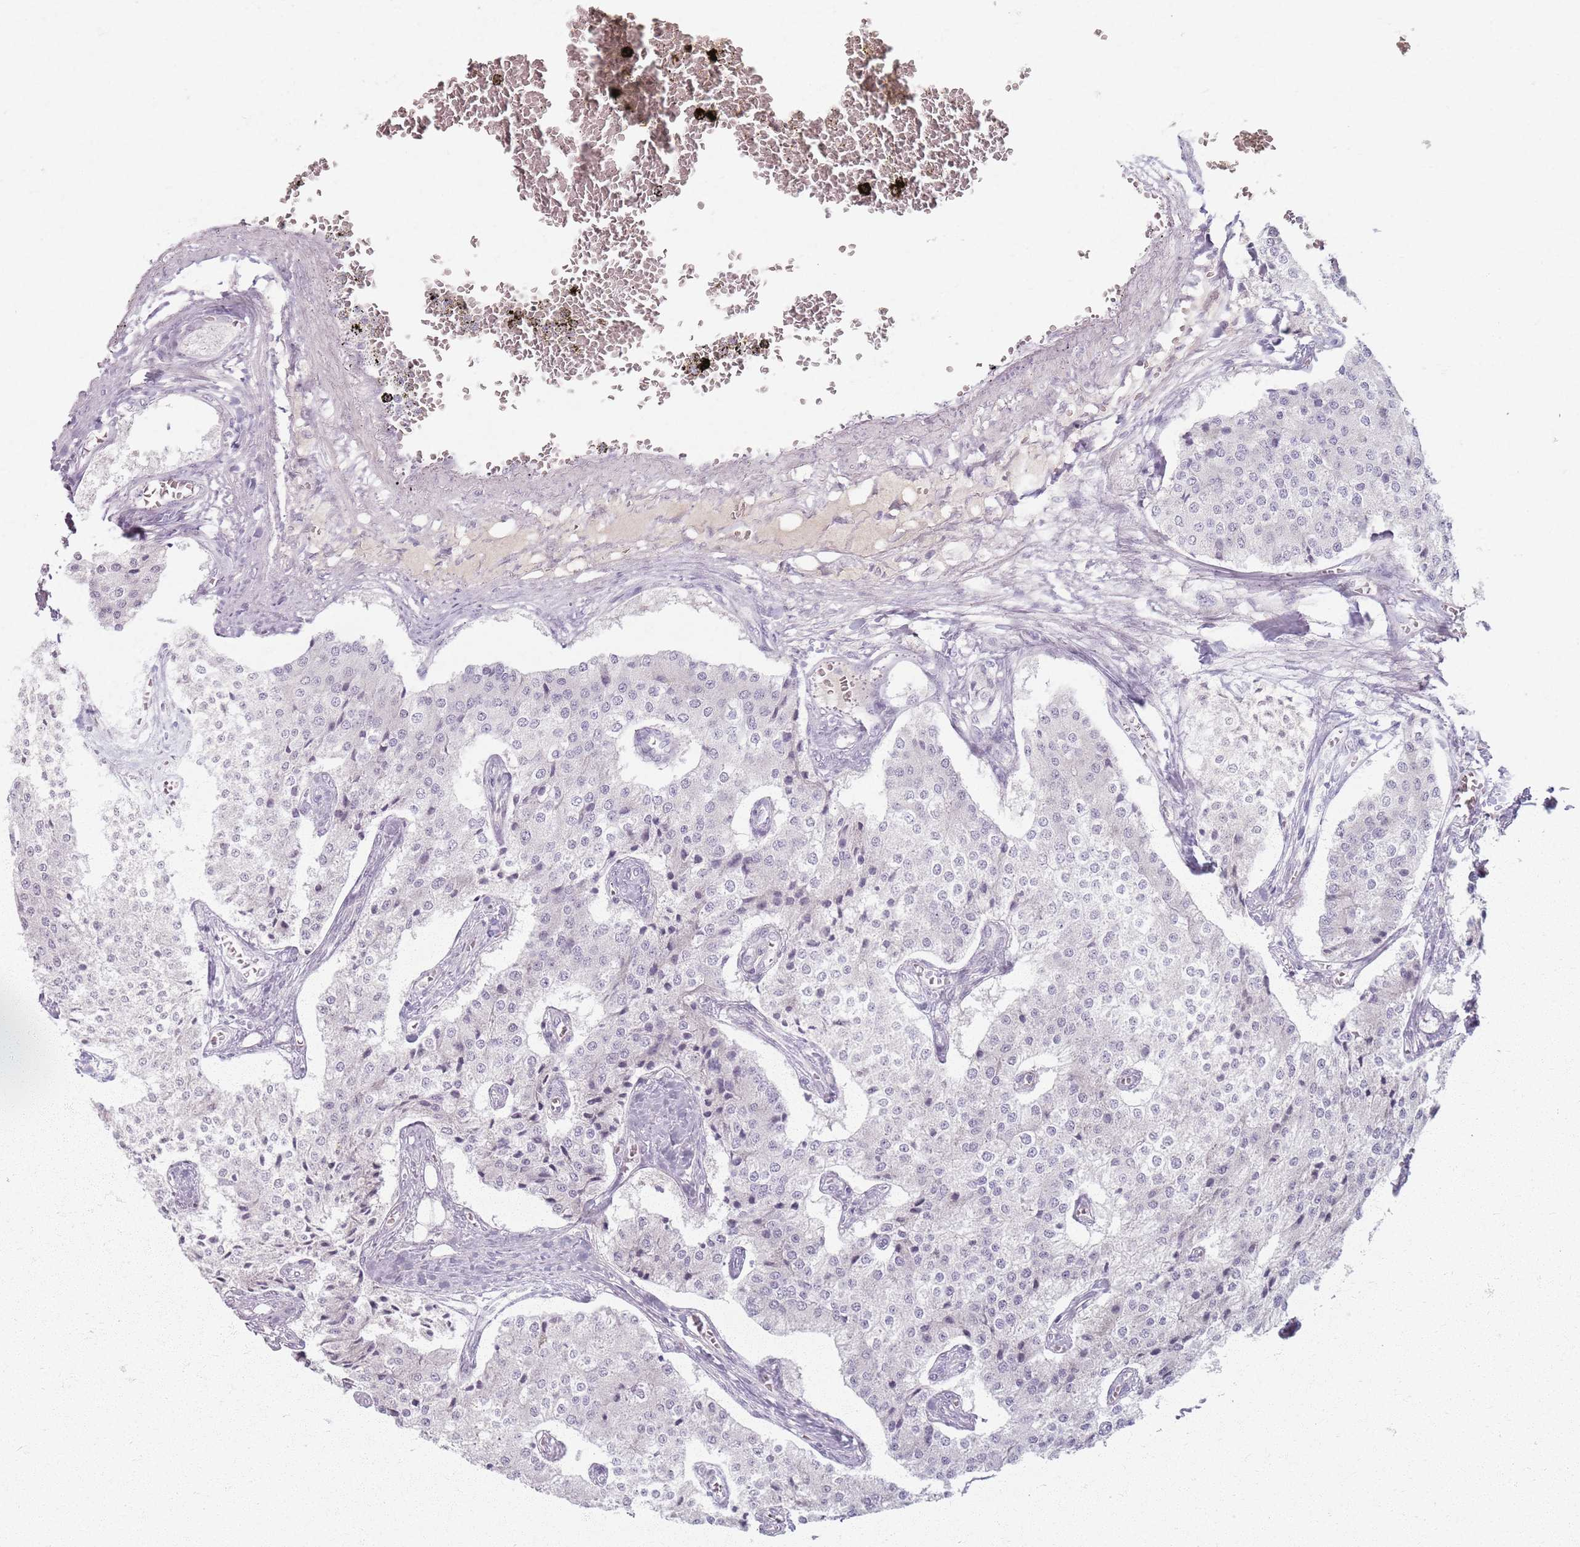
{"staining": {"intensity": "negative", "quantity": "none", "location": "none"}, "tissue": "carcinoid", "cell_type": "Tumor cells", "image_type": "cancer", "snomed": [{"axis": "morphology", "description": "Carcinoid, malignant, NOS"}, {"axis": "topography", "description": "Colon"}], "caption": "Micrograph shows no significant protein staining in tumor cells of carcinoid (malignant).", "gene": "CRIPT", "patient": {"sex": "female", "age": 52}}